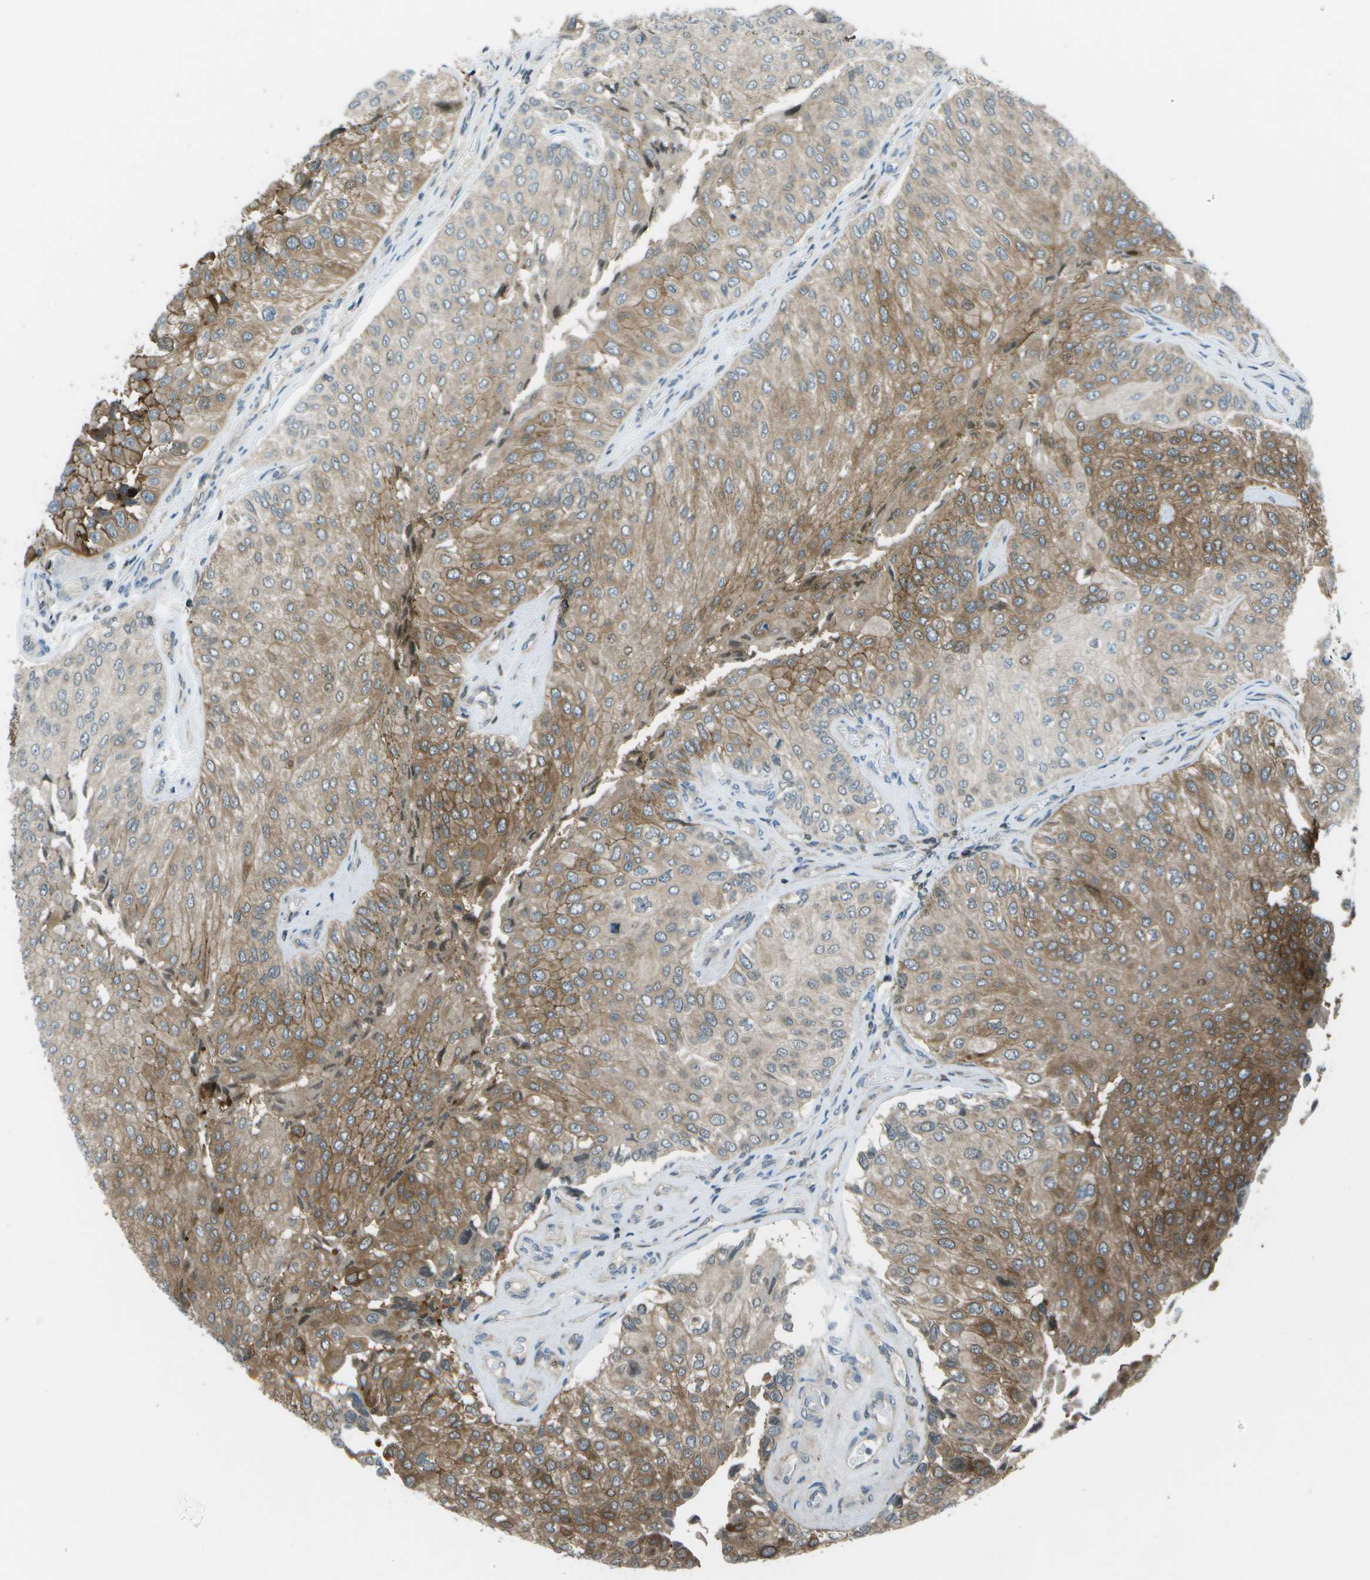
{"staining": {"intensity": "moderate", "quantity": ">75%", "location": "cytoplasmic/membranous"}, "tissue": "urothelial cancer", "cell_type": "Tumor cells", "image_type": "cancer", "snomed": [{"axis": "morphology", "description": "Urothelial carcinoma, High grade"}, {"axis": "topography", "description": "Kidney"}, {"axis": "topography", "description": "Urinary bladder"}], "caption": "An IHC photomicrograph of neoplastic tissue is shown. Protein staining in brown highlights moderate cytoplasmic/membranous positivity in urothelial cancer within tumor cells.", "gene": "TMEM19", "patient": {"sex": "male", "age": 77}}